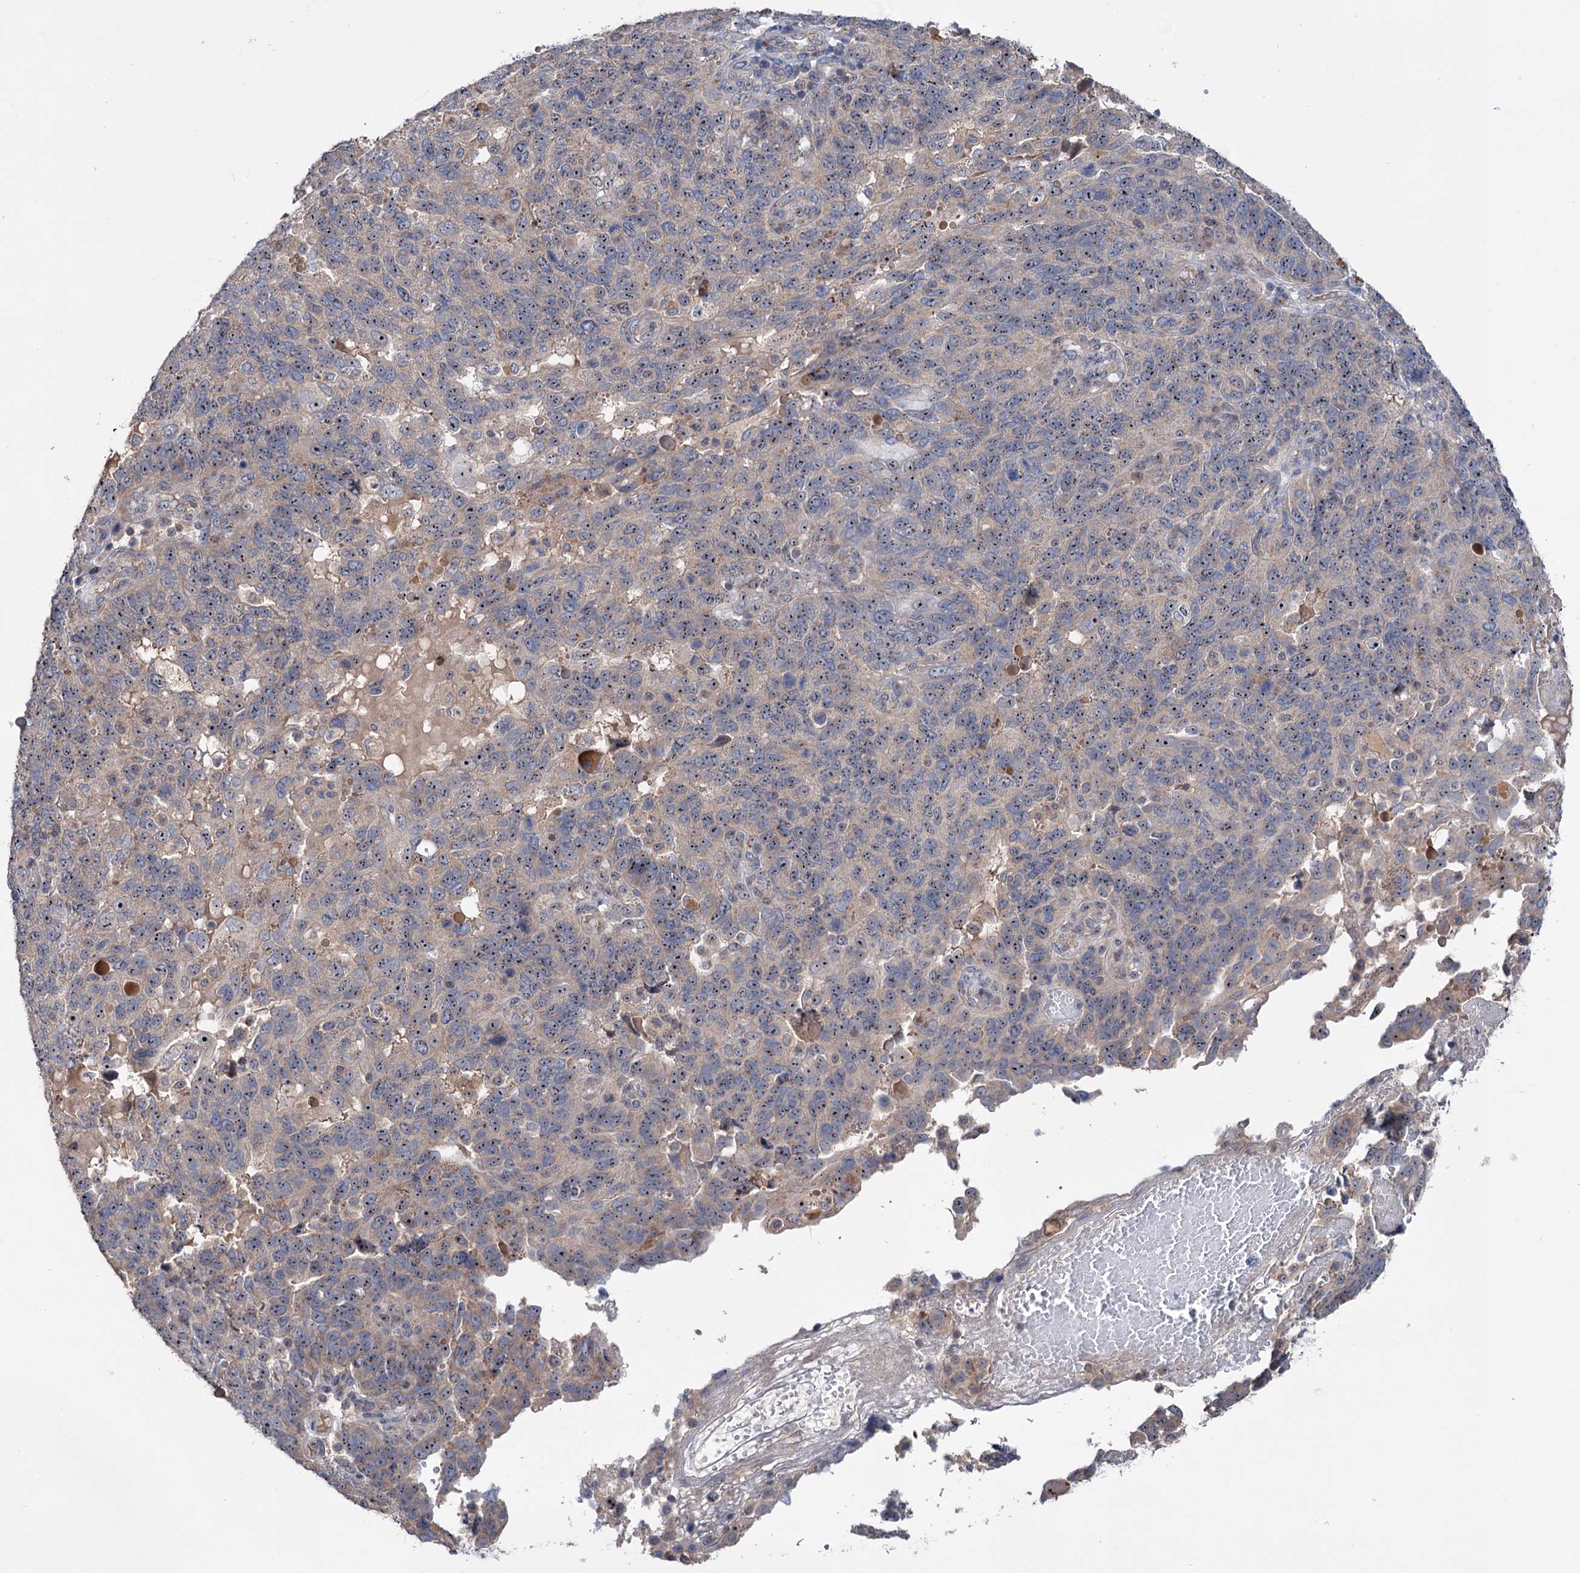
{"staining": {"intensity": "moderate", "quantity": ">75%", "location": "cytoplasmic/membranous,nuclear"}, "tissue": "endometrial cancer", "cell_type": "Tumor cells", "image_type": "cancer", "snomed": [{"axis": "morphology", "description": "Adenocarcinoma, NOS"}, {"axis": "topography", "description": "Endometrium"}], "caption": "There is medium levels of moderate cytoplasmic/membranous and nuclear staining in tumor cells of adenocarcinoma (endometrial), as demonstrated by immunohistochemical staining (brown color).", "gene": "HTR3B", "patient": {"sex": "female", "age": 66}}